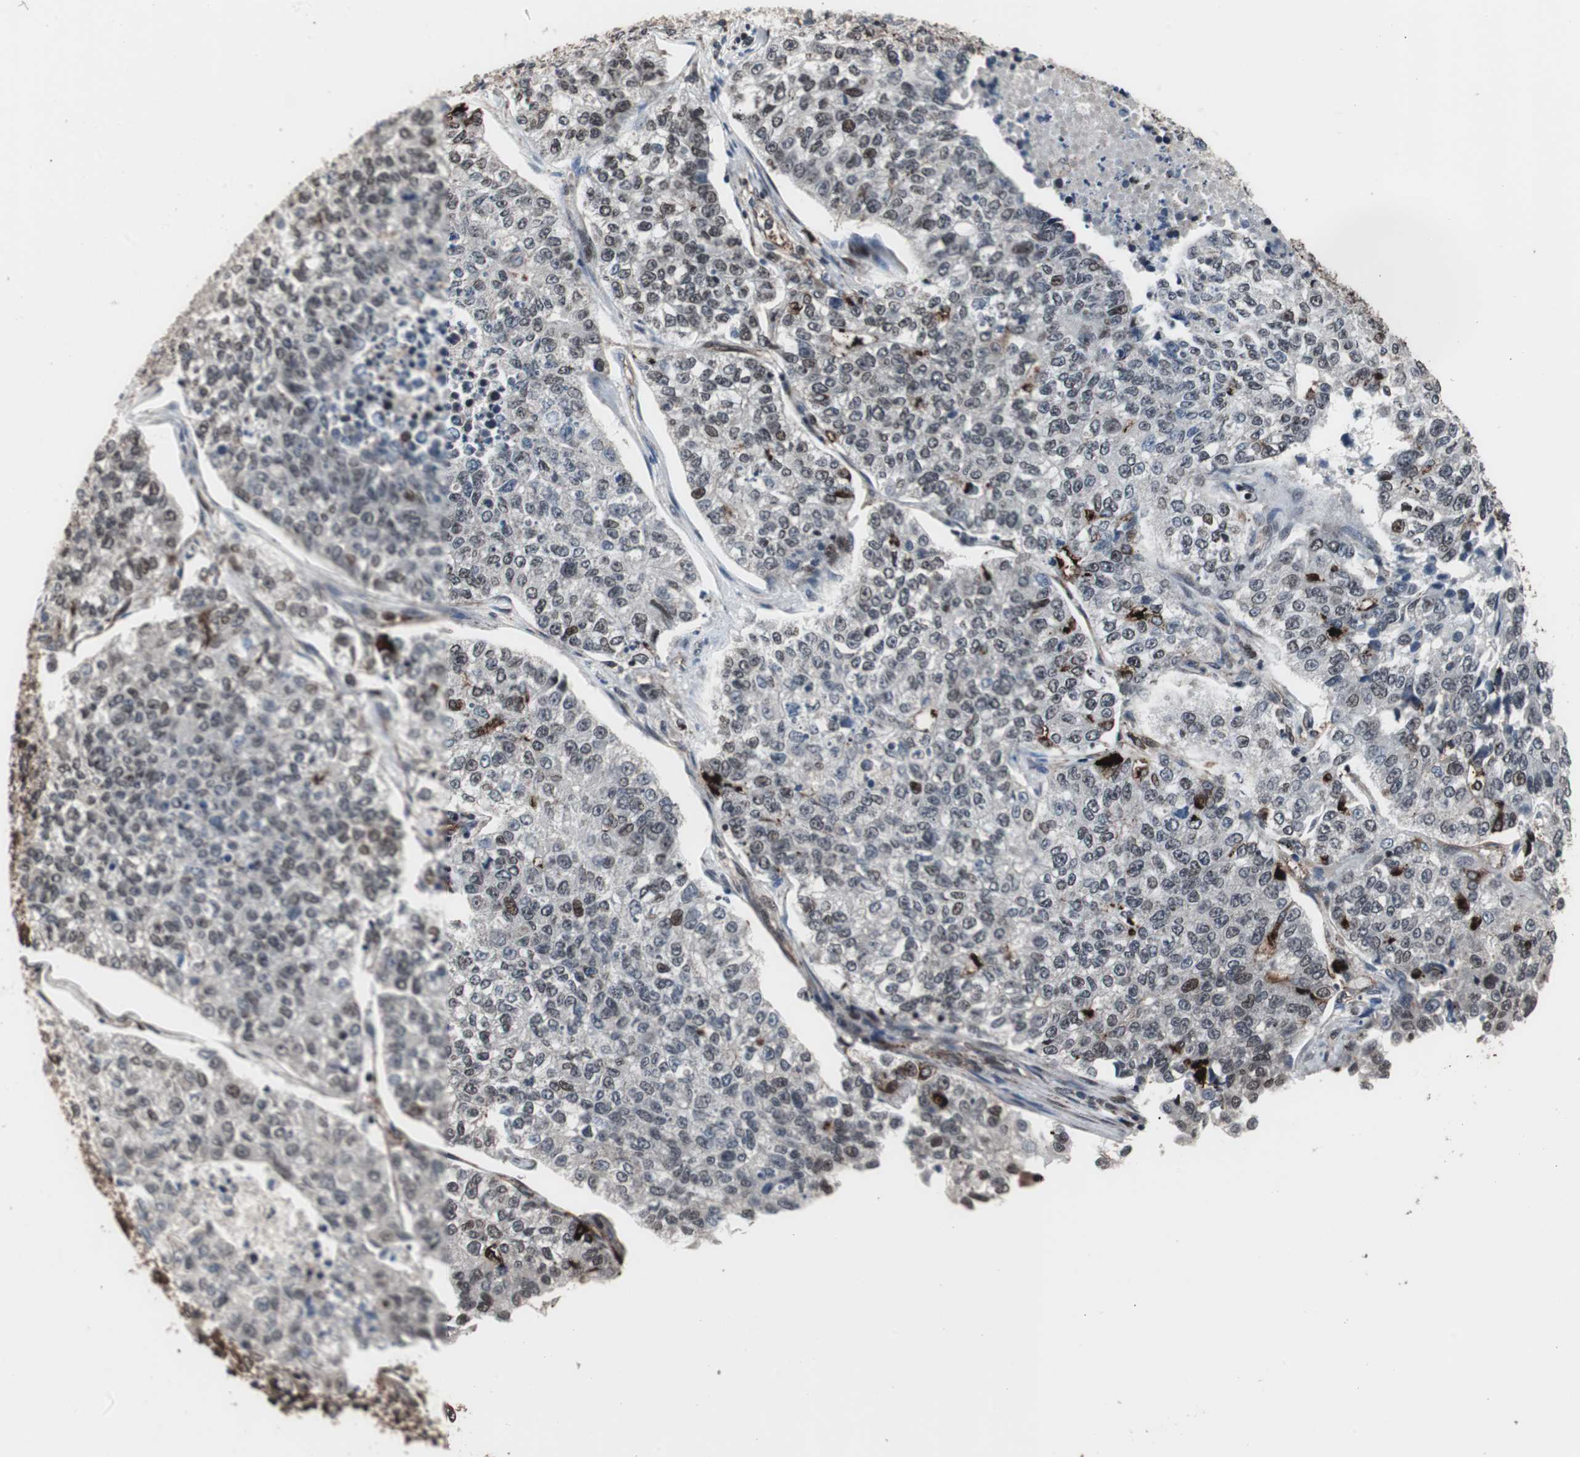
{"staining": {"intensity": "moderate", "quantity": "25%-75%", "location": "nuclear"}, "tissue": "lung cancer", "cell_type": "Tumor cells", "image_type": "cancer", "snomed": [{"axis": "morphology", "description": "Adenocarcinoma, NOS"}, {"axis": "topography", "description": "Lung"}], "caption": "High-magnification brightfield microscopy of lung cancer stained with DAB (3,3'-diaminobenzidine) (brown) and counterstained with hematoxylin (blue). tumor cells exhibit moderate nuclear expression is present in approximately25%-75% of cells.", "gene": "POGZ", "patient": {"sex": "male", "age": 49}}